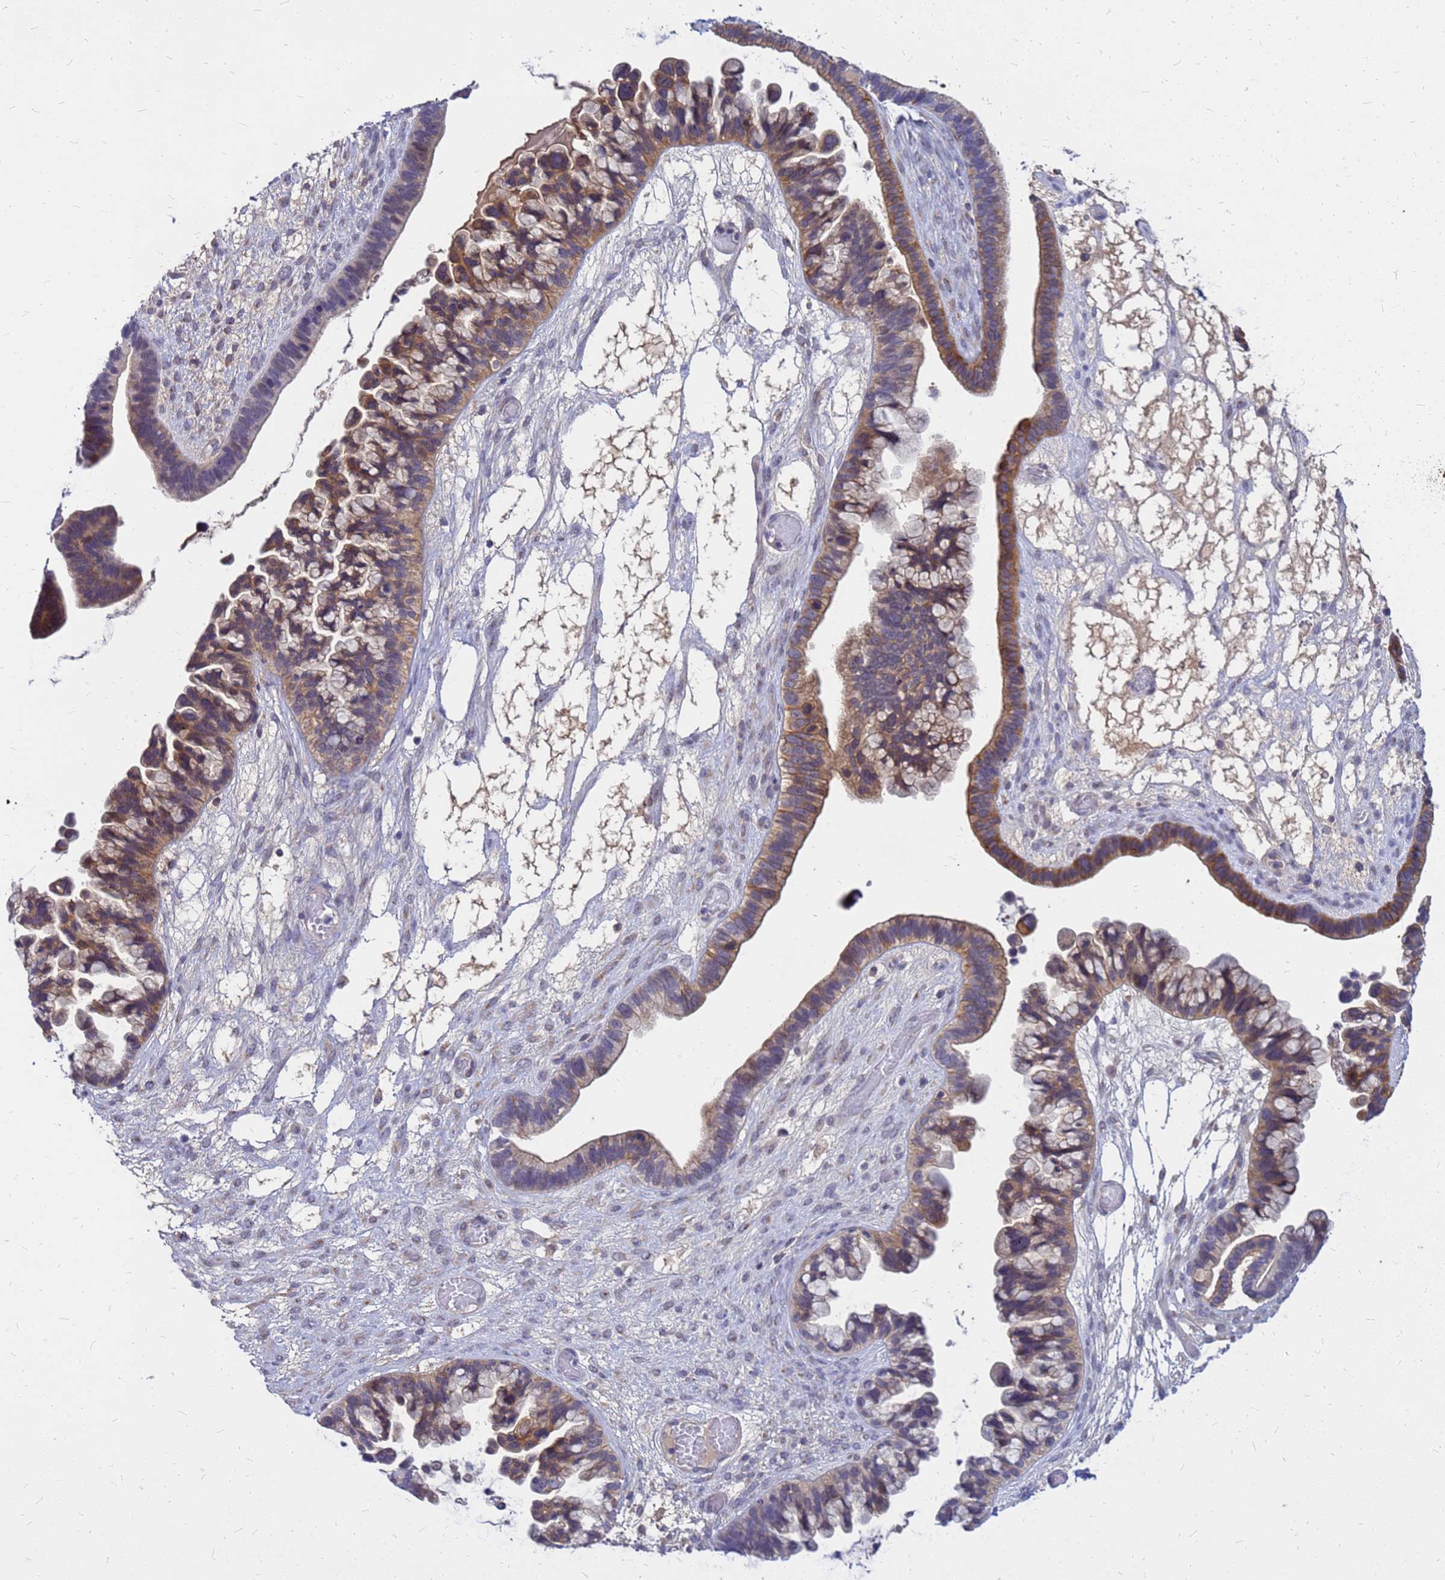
{"staining": {"intensity": "moderate", "quantity": "25%-75%", "location": "cytoplasmic/membranous"}, "tissue": "ovarian cancer", "cell_type": "Tumor cells", "image_type": "cancer", "snomed": [{"axis": "morphology", "description": "Cystadenocarcinoma, serous, NOS"}, {"axis": "topography", "description": "Ovary"}], "caption": "An IHC micrograph of neoplastic tissue is shown. Protein staining in brown highlights moderate cytoplasmic/membranous positivity in ovarian serous cystadenocarcinoma within tumor cells. (IHC, brightfield microscopy, high magnification).", "gene": "SRGAP3", "patient": {"sex": "female", "age": 56}}